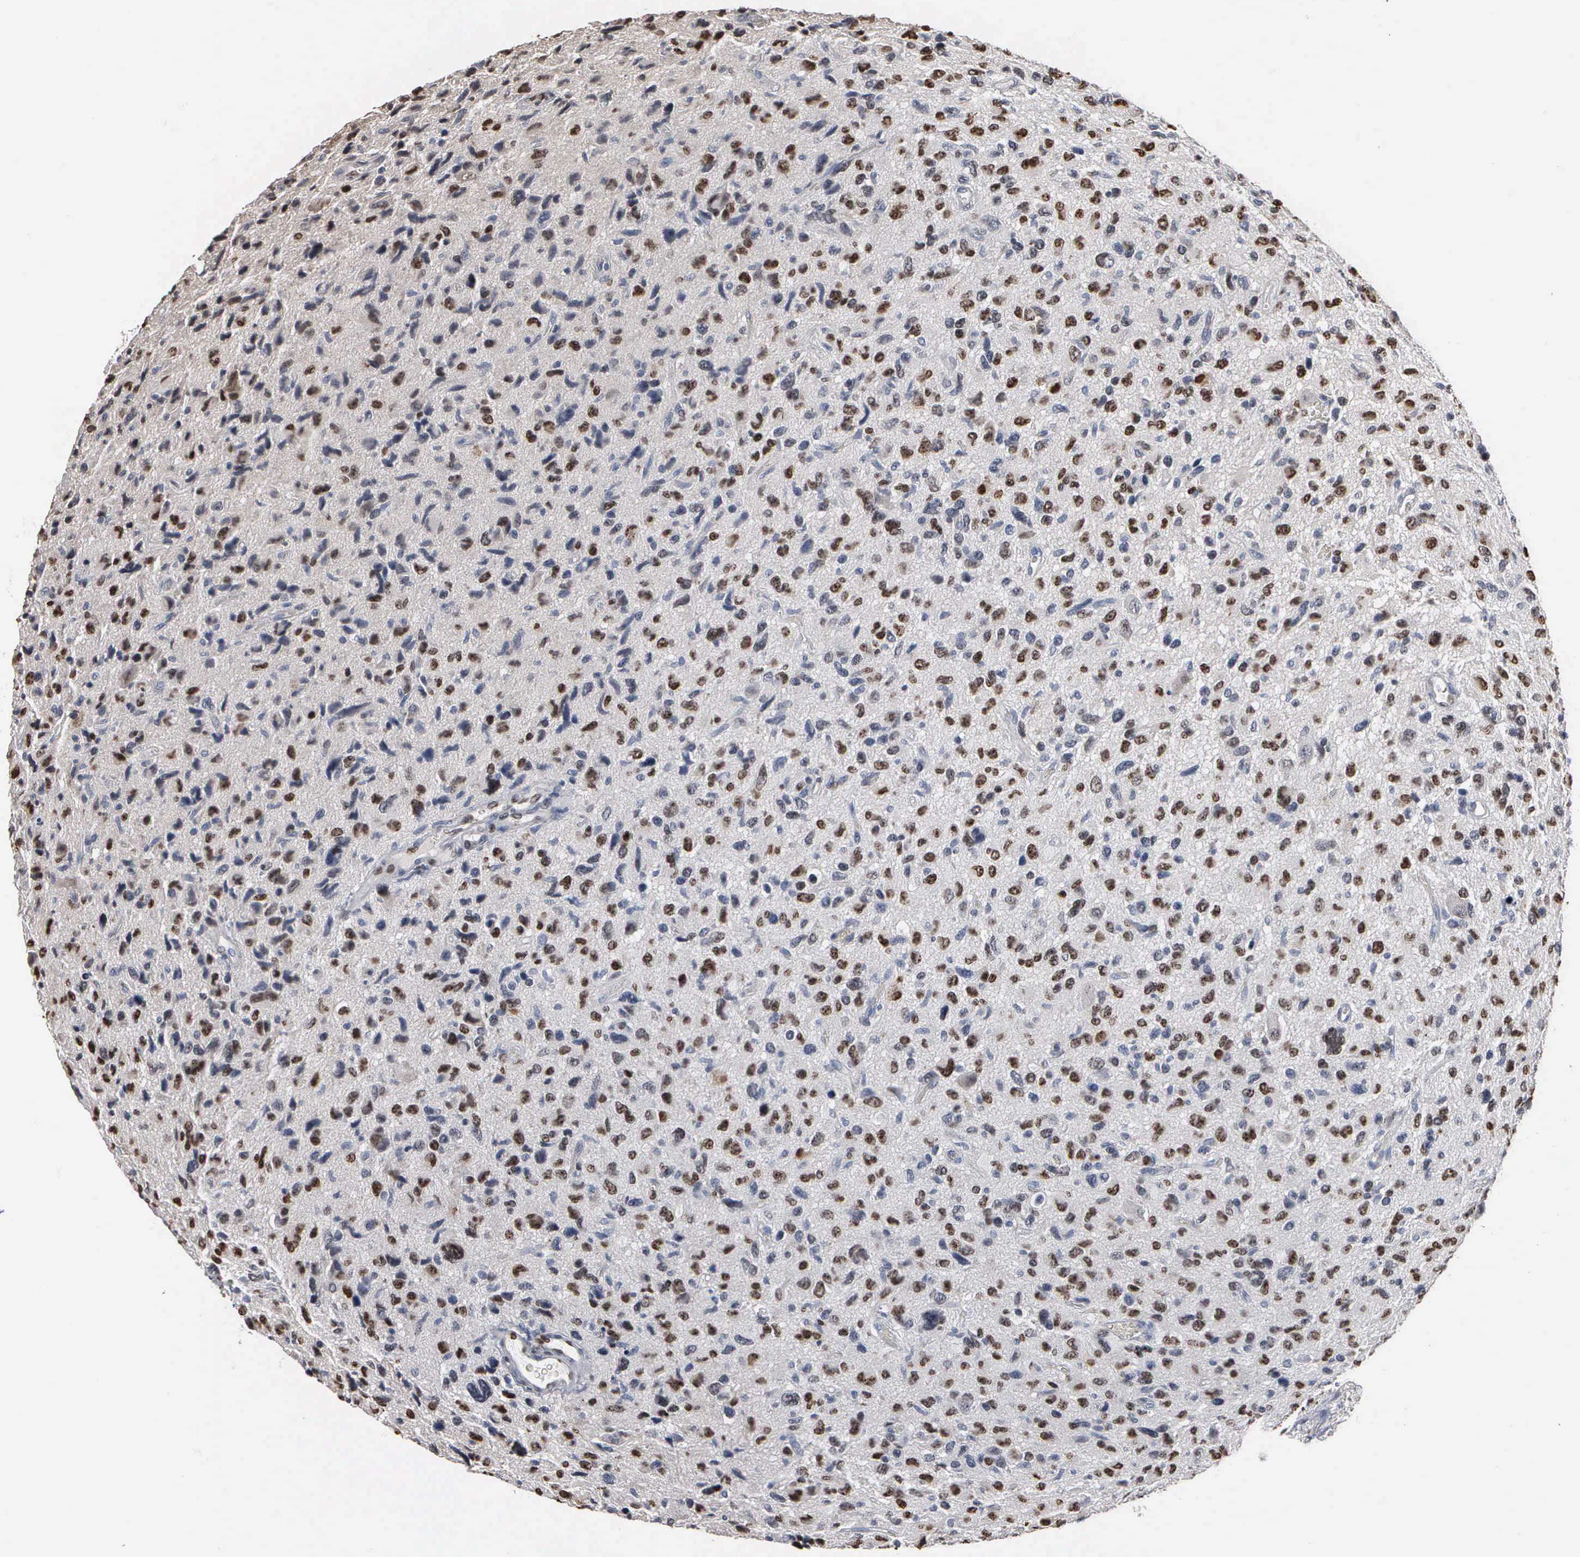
{"staining": {"intensity": "strong", "quantity": "25%-75%", "location": "nuclear"}, "tissue": "glioma", "cell_type": "Tumor cells", "image_type": "cancer", "snomed": [{"axis": "morphology", "description": "Glioma, malignant, High grade"}, {"axis": "topography", "description": "Brain"}], "caption": "Malignant high-grade glioma stained with DAB (3,3'-diaminobenzidine) immunohistochemistry (IHC) reveals high levels of strong nuclear positivity in about 25%-75% of tumor cells.", "gene": "FGF2", "patient": {"sex": "female", "age": 60}}